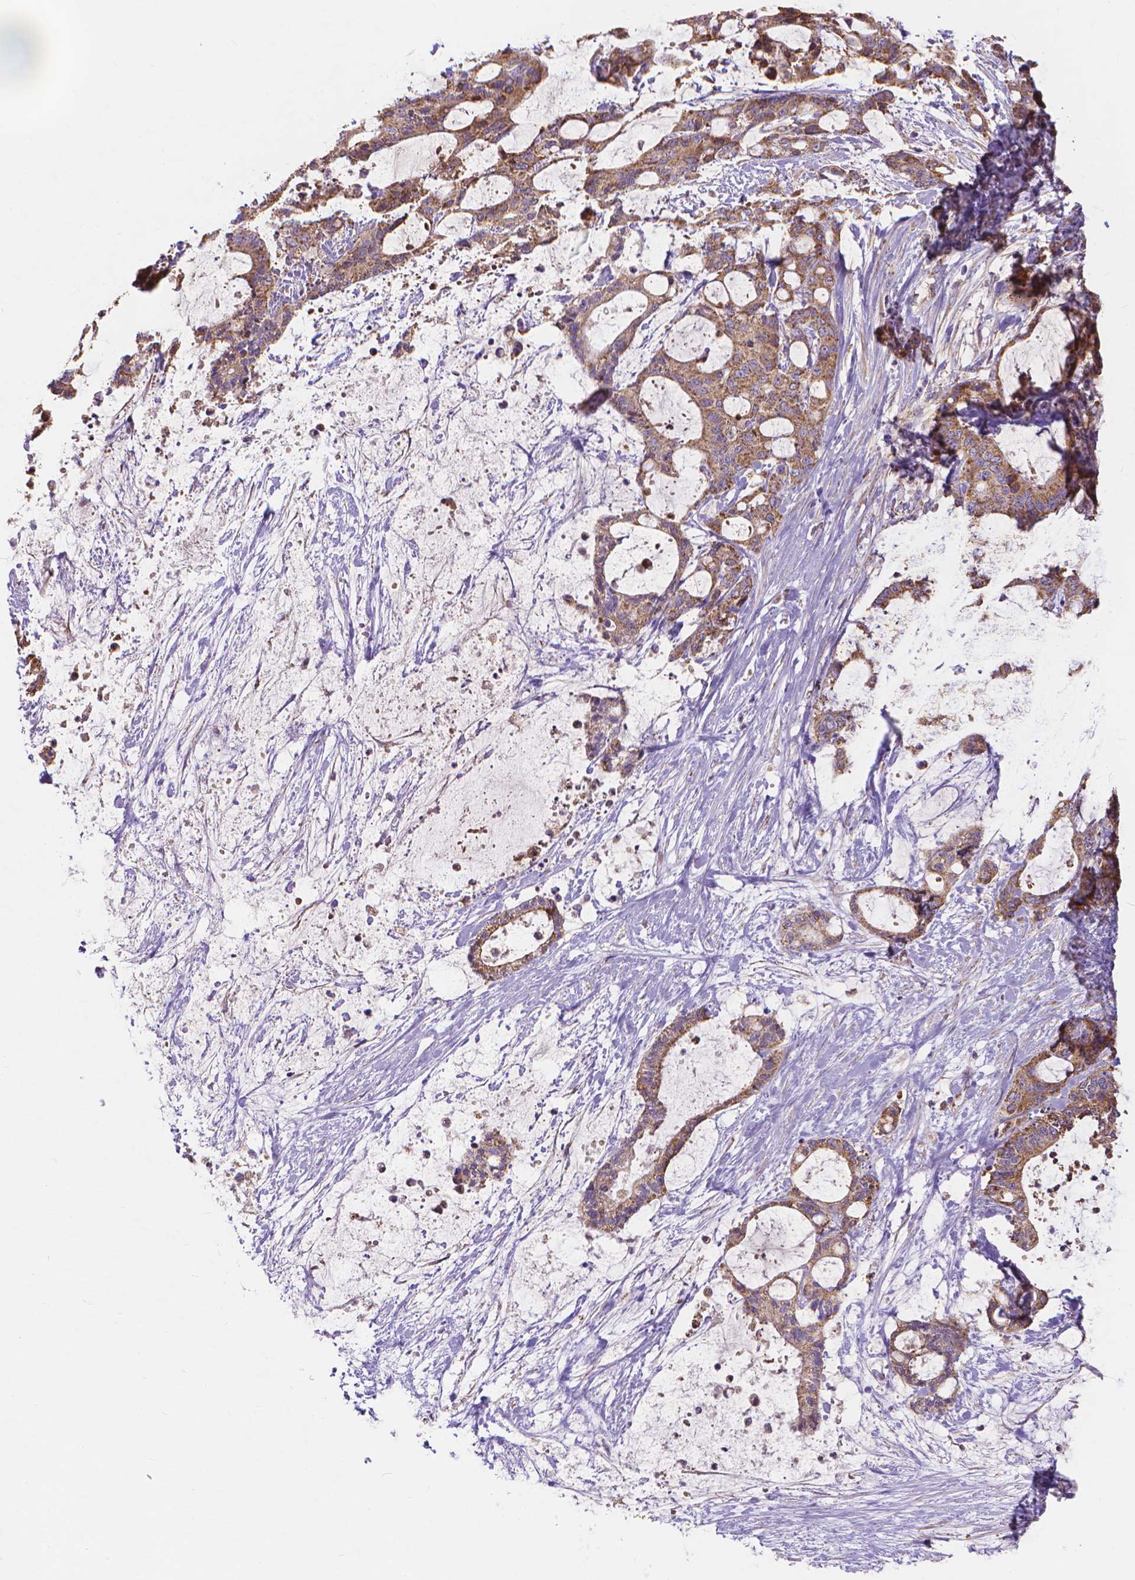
{"staining": {"intensity": "moderate", "quantity": ">75%", "location": "cytoplasmic/membranous"}, "tissue": "liver cancer", "cell_type": "Tumor cells", "image_type": "cancer", "snomed": [{"axis": "morphology", "description": "Normal tissue, NOS"}, {"axis": "morphology", "description": "Cholangiocarcinoma"}, {"axis": "topography", "description": "Liver"}, {"axis": "topography", "description": "Peripheral nerve tissue"}], "caption": "A brown stain shows moderate cytoplasmic/membranous staining of a protein in liver cholangiocarcinoma tumor cells. The protein is shown in brown color, while the nuclei are stained blue.", "gene": "SNCAIP", "patient": {"sex": "female", "age": 73}}